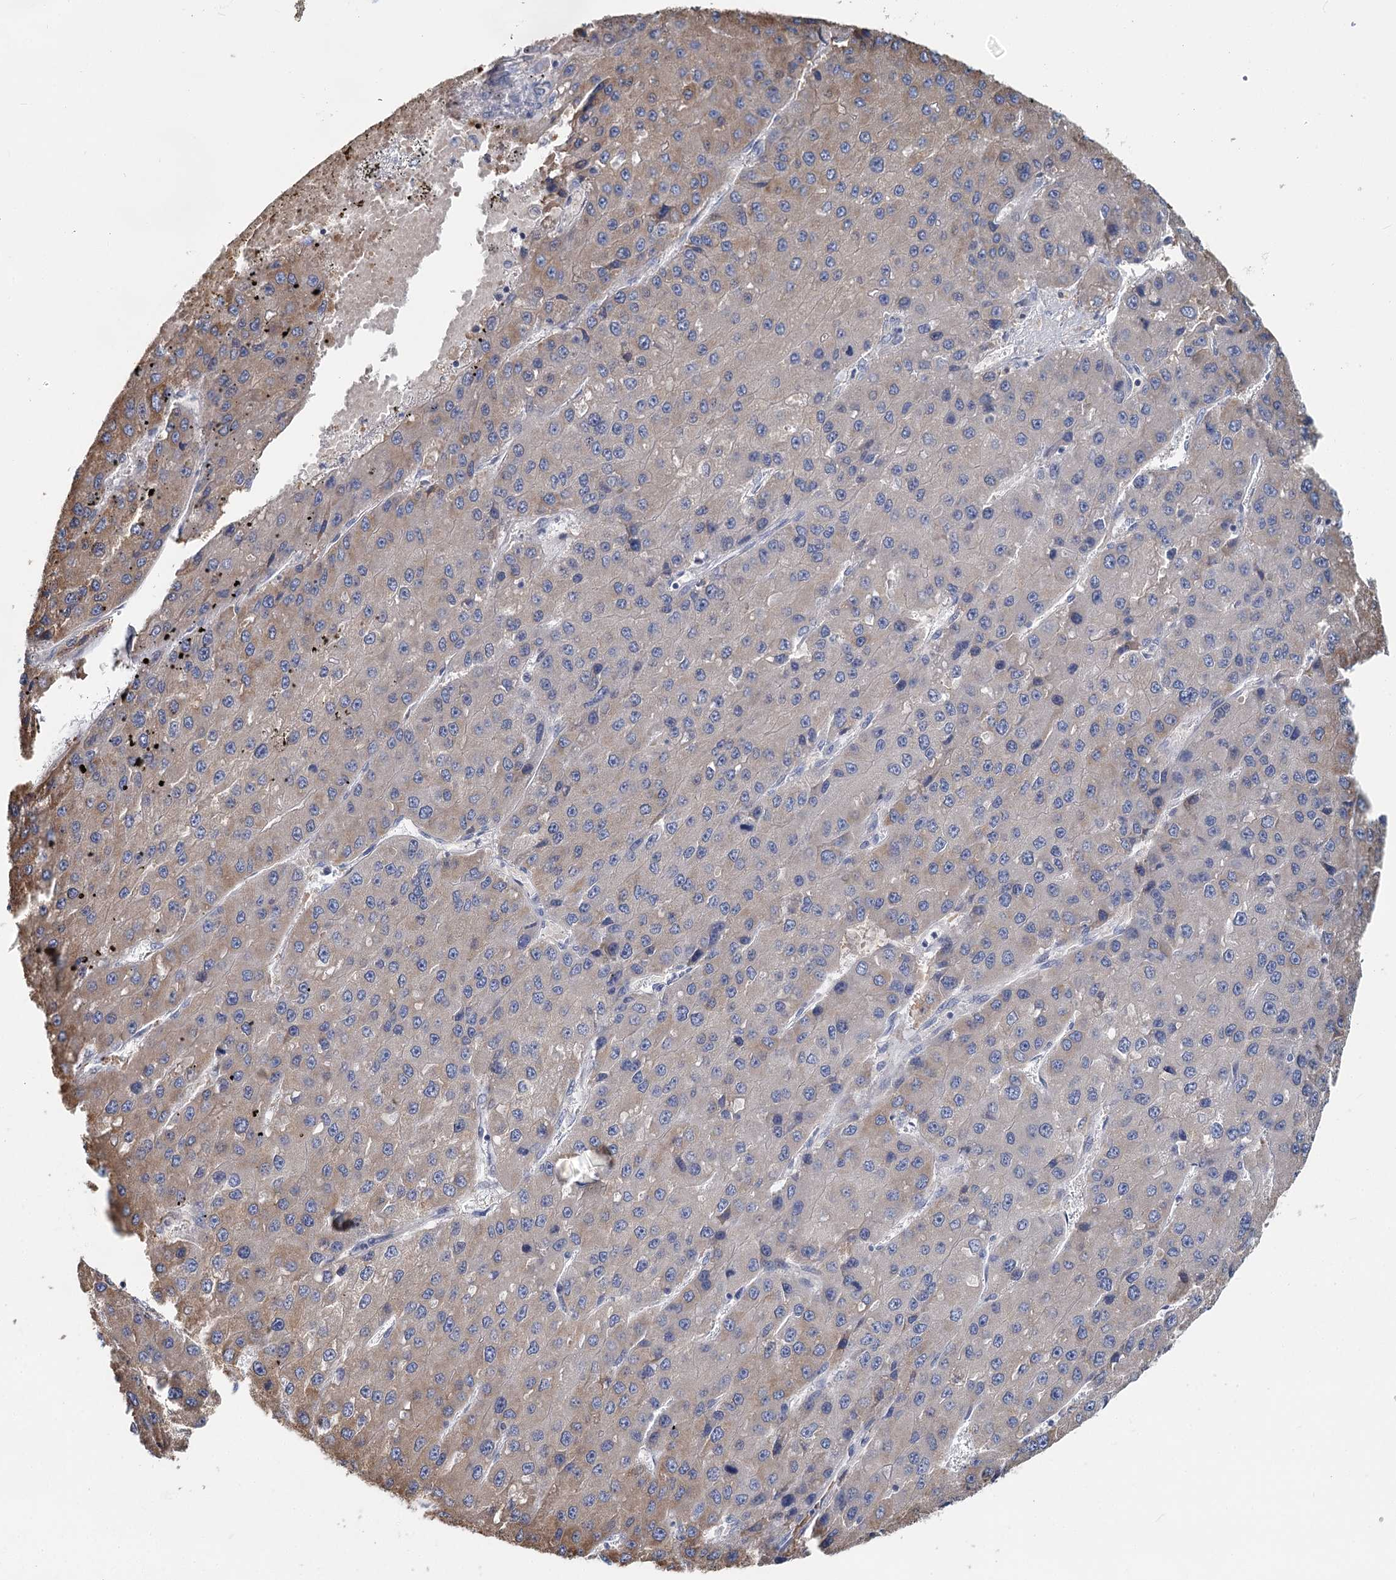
{"staining": {"intensity": "weak", "quantity": "25%-75%", "location": "cytoplasmic/membranous"}, "tissue": "liver cancer", "cell_type": "Tumor cells", "image_type": "cancer", "snomed": [{"axis": "morphology", "description": "Carcinoma, Hepatocellular, NOS"}, {"axis": "topography", "description": "Liver"}], "caption": "Liver cancer (hepatocellular carcinoma) tissue exhibits weak cytoplasmic/membranous positivity in approximately 25%-75% of tumor cells", "gene": "ANKRD16", "patient": {"sex": "female", "age": 73}}